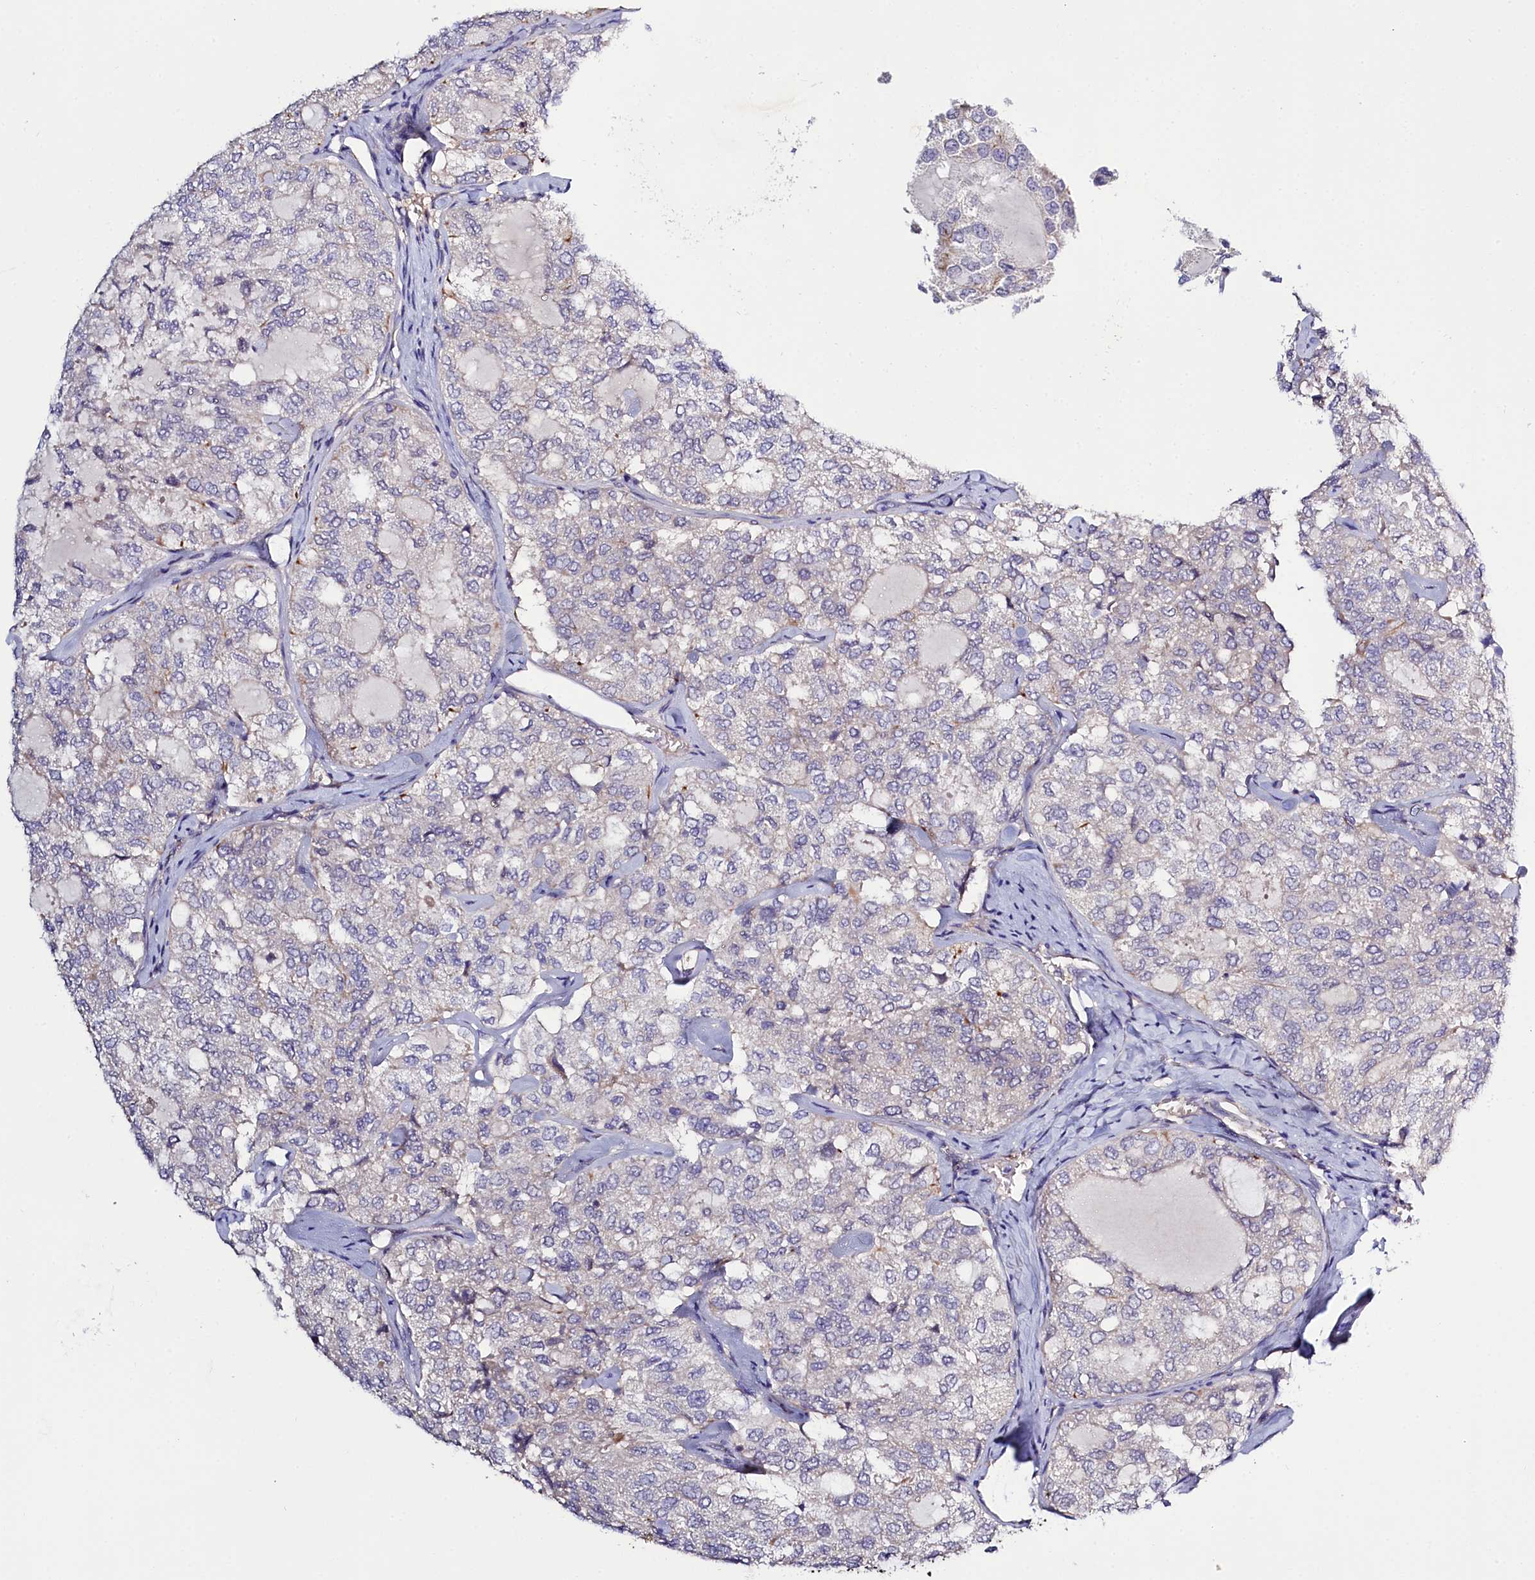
{"staining": {"intensity": "moderate", "quantity": "<25%", "location": "cytoplasmic/membranous"}, "tissue": "thyroid cancer", "cell_type": "Tumor cells", "image_type": "cancer", "snomed": [{"axis": "morphology", "description": "Follicular adenoma carcinoma, NOS"}, {"axis": "topography", "description": "Thyroid gland"}], "caption": "This image demonstrates thyroid cancer stained with IHC to label a protein in brown. The cytoplasmic/membranous of tumor cells show moderate positivity for the protein. Nuclei are counter-stained blue.", "gene": "PDE6D", "patient": {"sex": "male", "age": 75}}